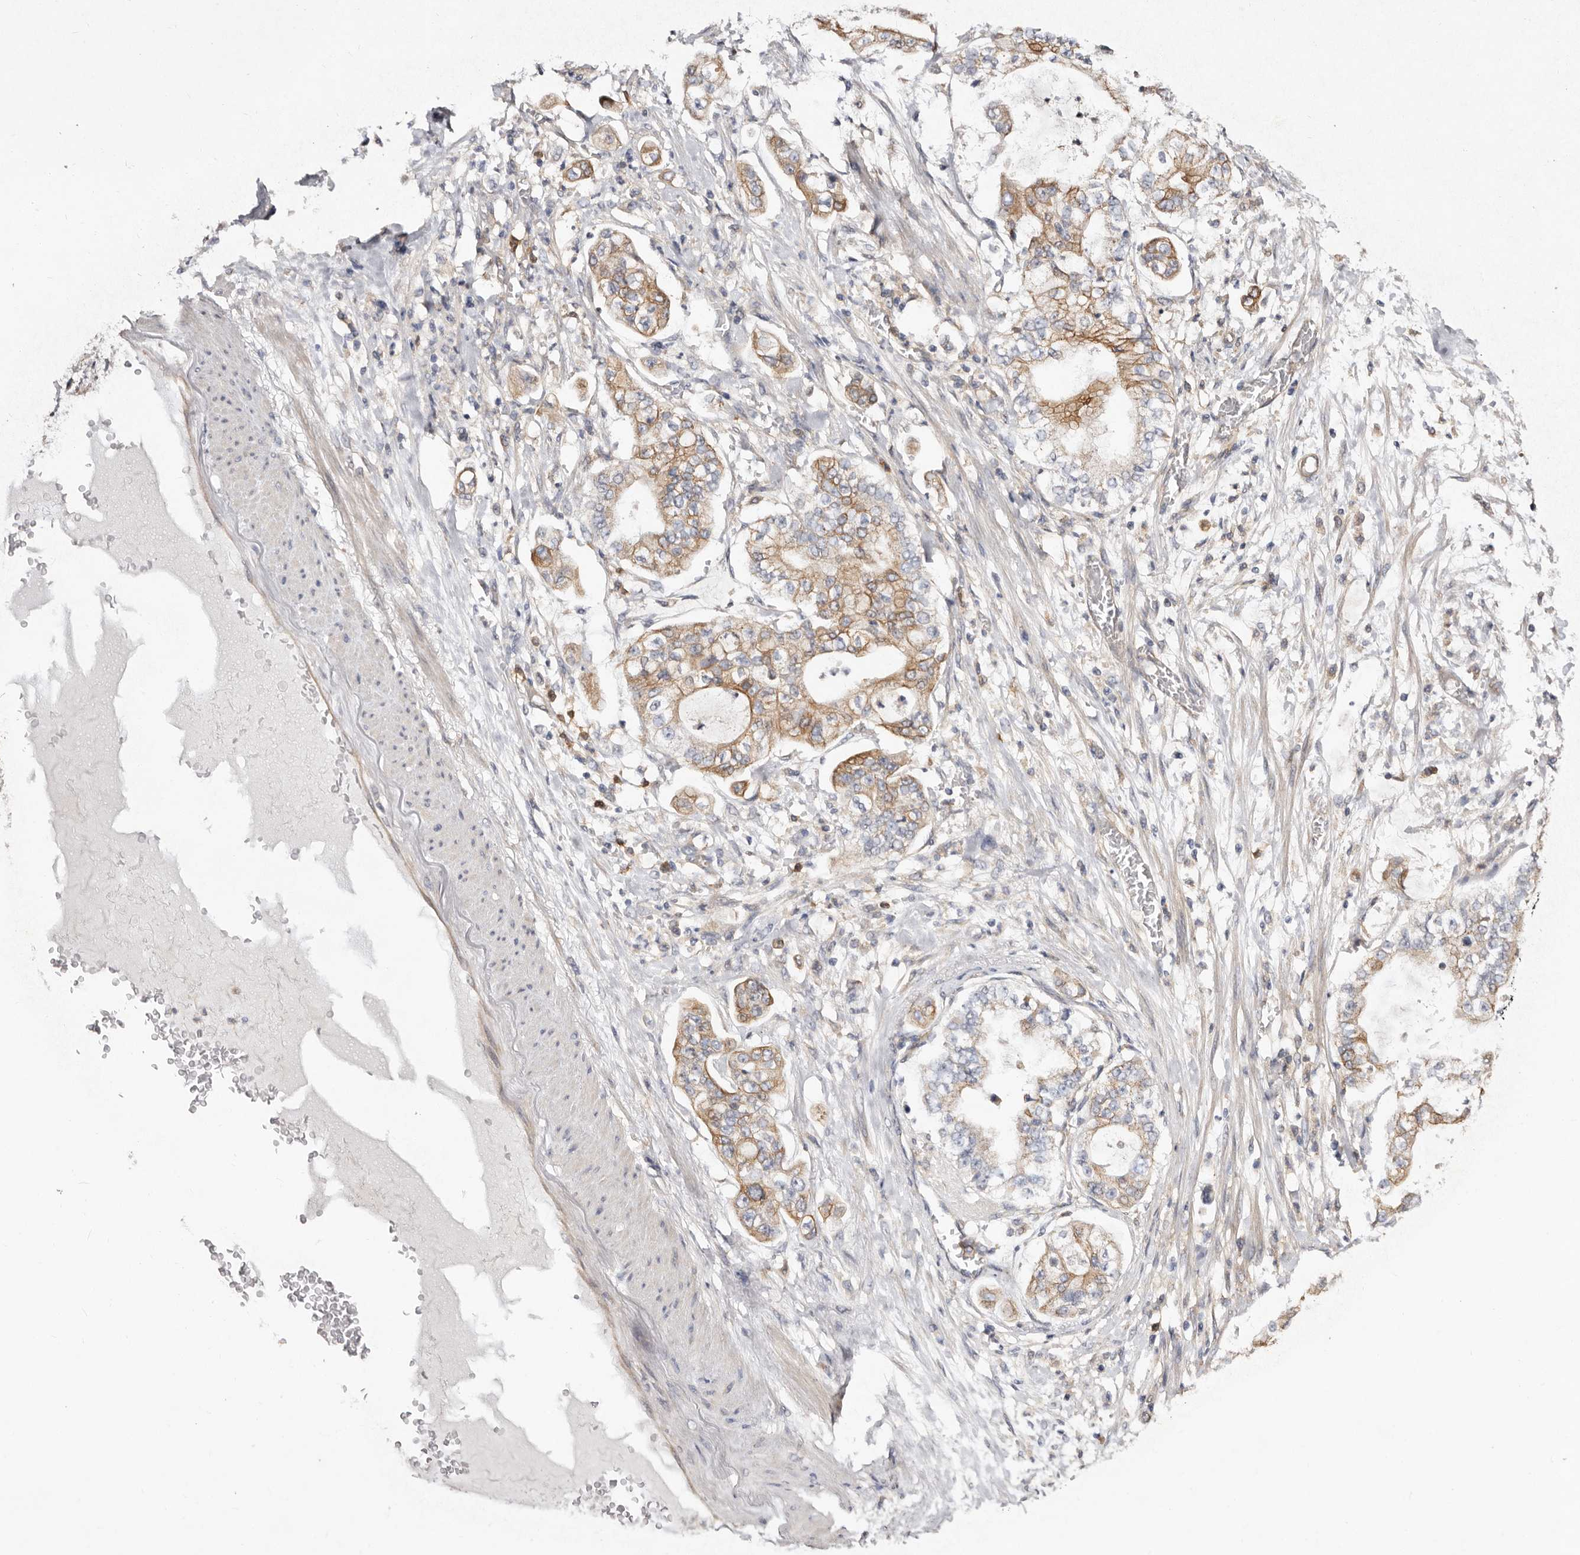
{"staining": {"intensity": "moderate", "quantity": ">75%", "location": "cytoplasmic/membranous"}, "tissue": "stomach cancer", "cell_type": "Tumor cells", "image_type": "cancer", "snomed": [{"axis": "morphology", "description": "Adenocarcinoma, NOS"}, {"axis": "topography", "description": "Stomach"}], "caption": "DAB (3,3'-diaminobenzidine) immunohistochemical staining of human adenocarcinoma (stomach) shows moderate cytoplasmic/membranous protein staining in about >75% of tumor cells. (Brightfield microscopy of DAB IHC at high magnification).", "gene": "LRRC25", "patient": {"sex": "male", "age": 76}}